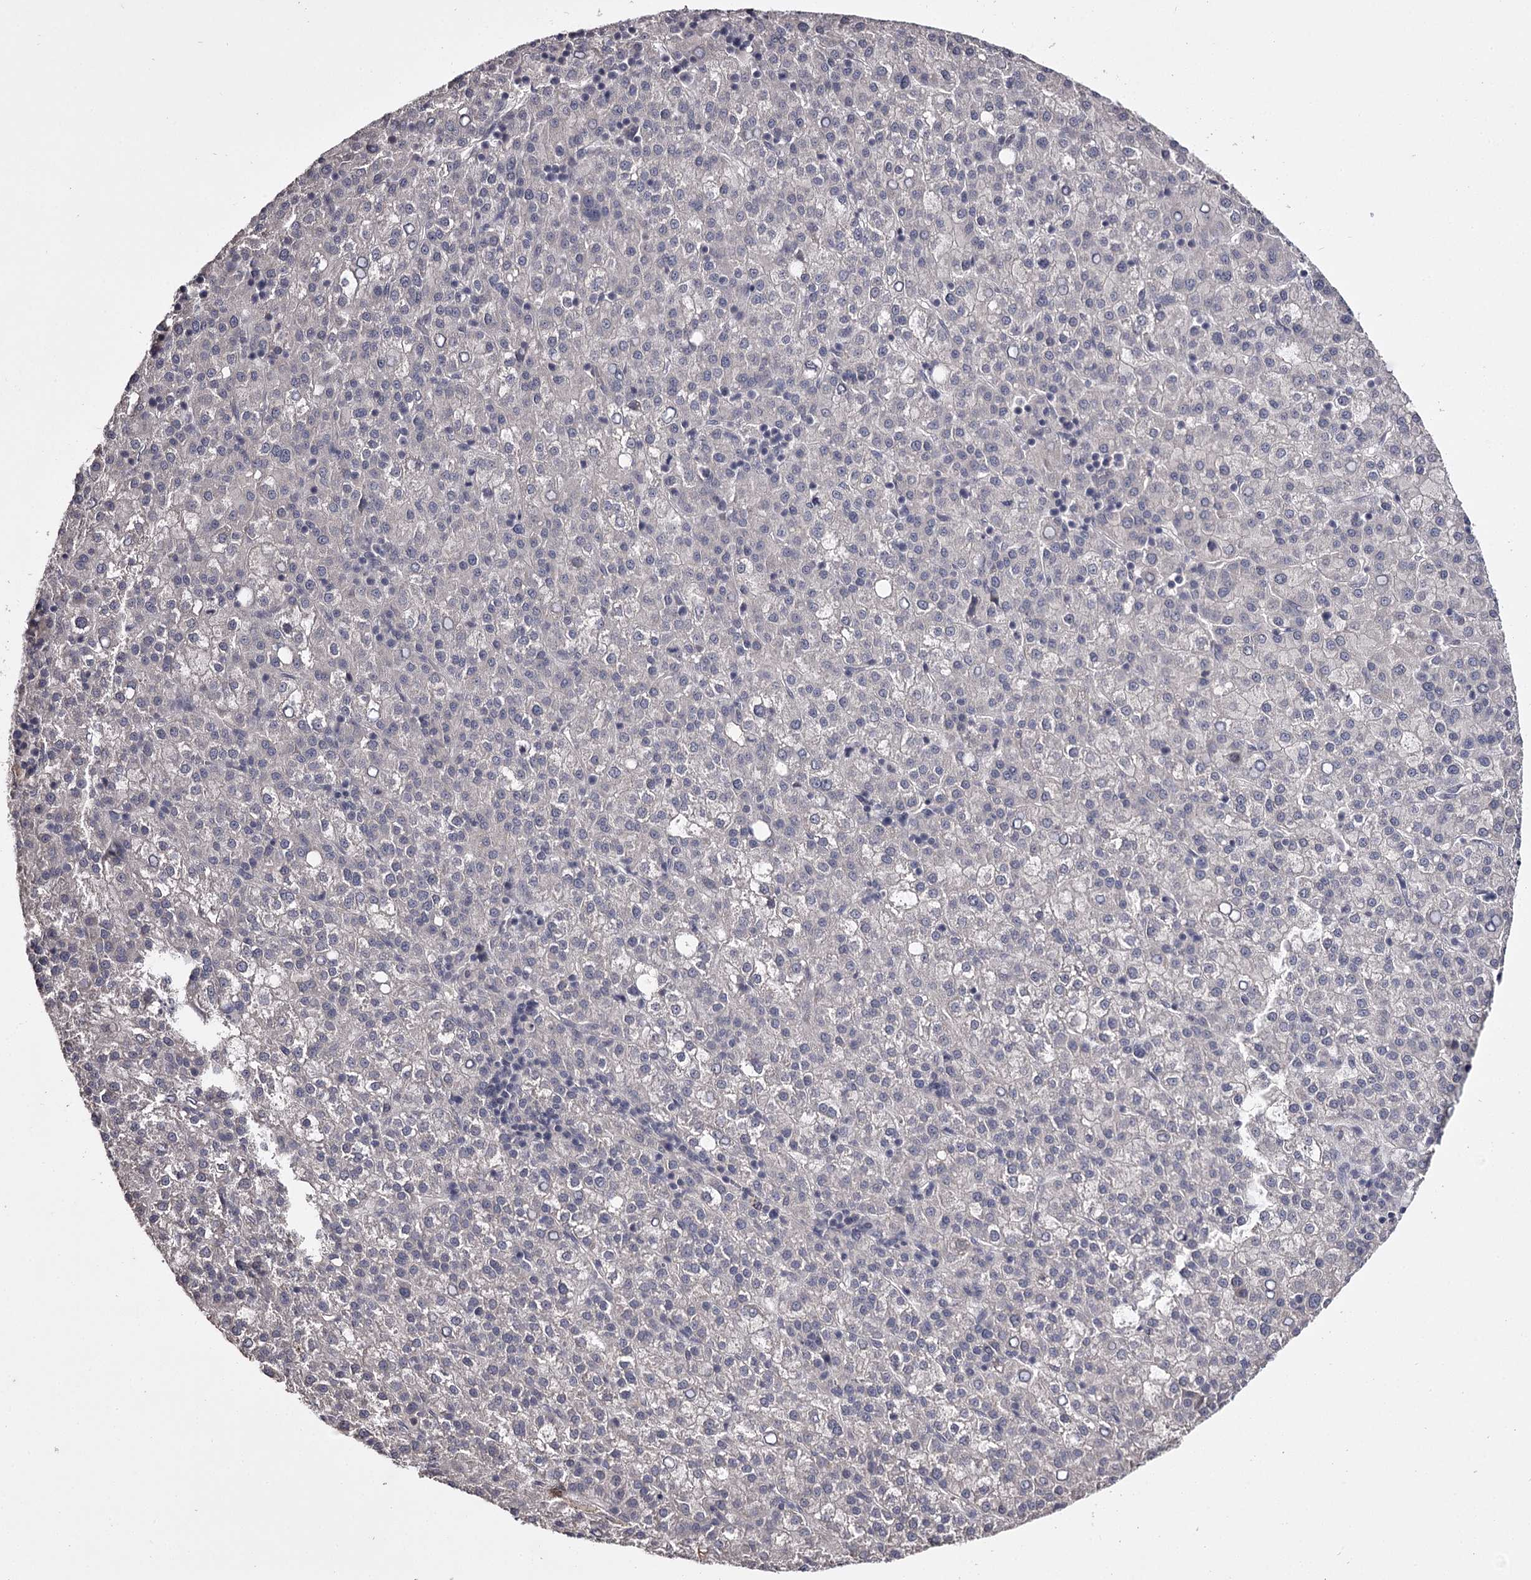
{"staining": {"intensity": "negative", "quantity": "none", "location": "none"}, "tissue": "liver cancer", "cell_type": "Tumor cells", "image_type": "cancer", "snomed": [{"axis": "morphology", "description": "Carcinoma, Hepatocellular, NOS"}, {"axis": "topography", "description": "Liver"}], "caption": "An IHC image of liver hepatocellular carcinoma is shown. There is no staining in tumor cells of liver hepatocellular carcinoma.", "gene": "PRM2", "patient": {"sex": "female", "age": 58}}